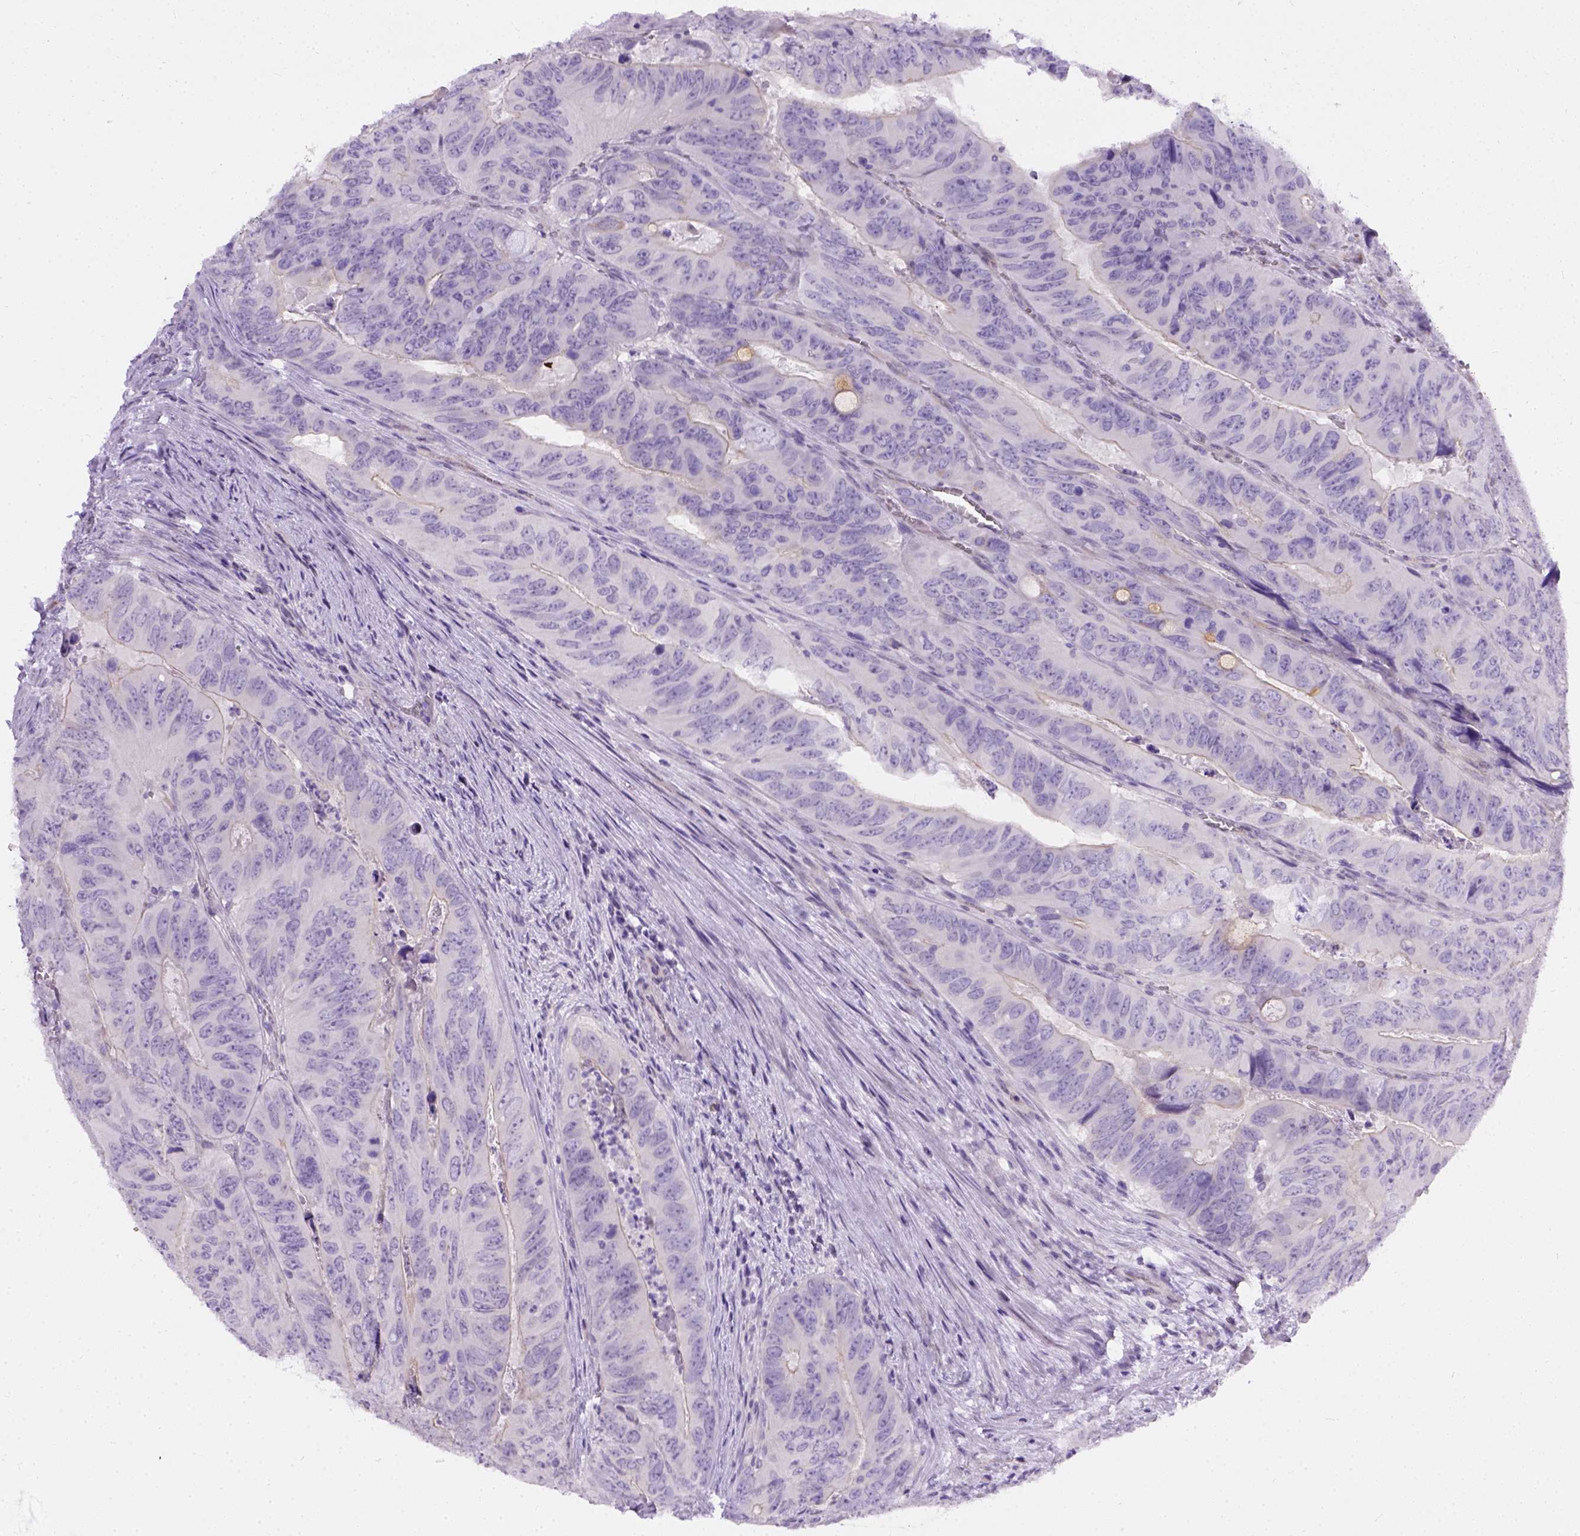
{"staining": {"intensity": "negative", "quantity": "none", "location": "none"}, "tissue": "colorectal cancer", "cell_type": "Tumor cells", "image_type": "cancer", "snomed": [{"axis": "morphology", "description": "Adenocarcinoma, NOS"}, {"axis": "topography", "description": "Colon"}], "caption": "The immunohistochemistry photomicrograph has no significant expression in tumor cells of colorectal cancer tissue.", "gene": "FAM184B", "patient": {"sex": "male", "age": 79}}